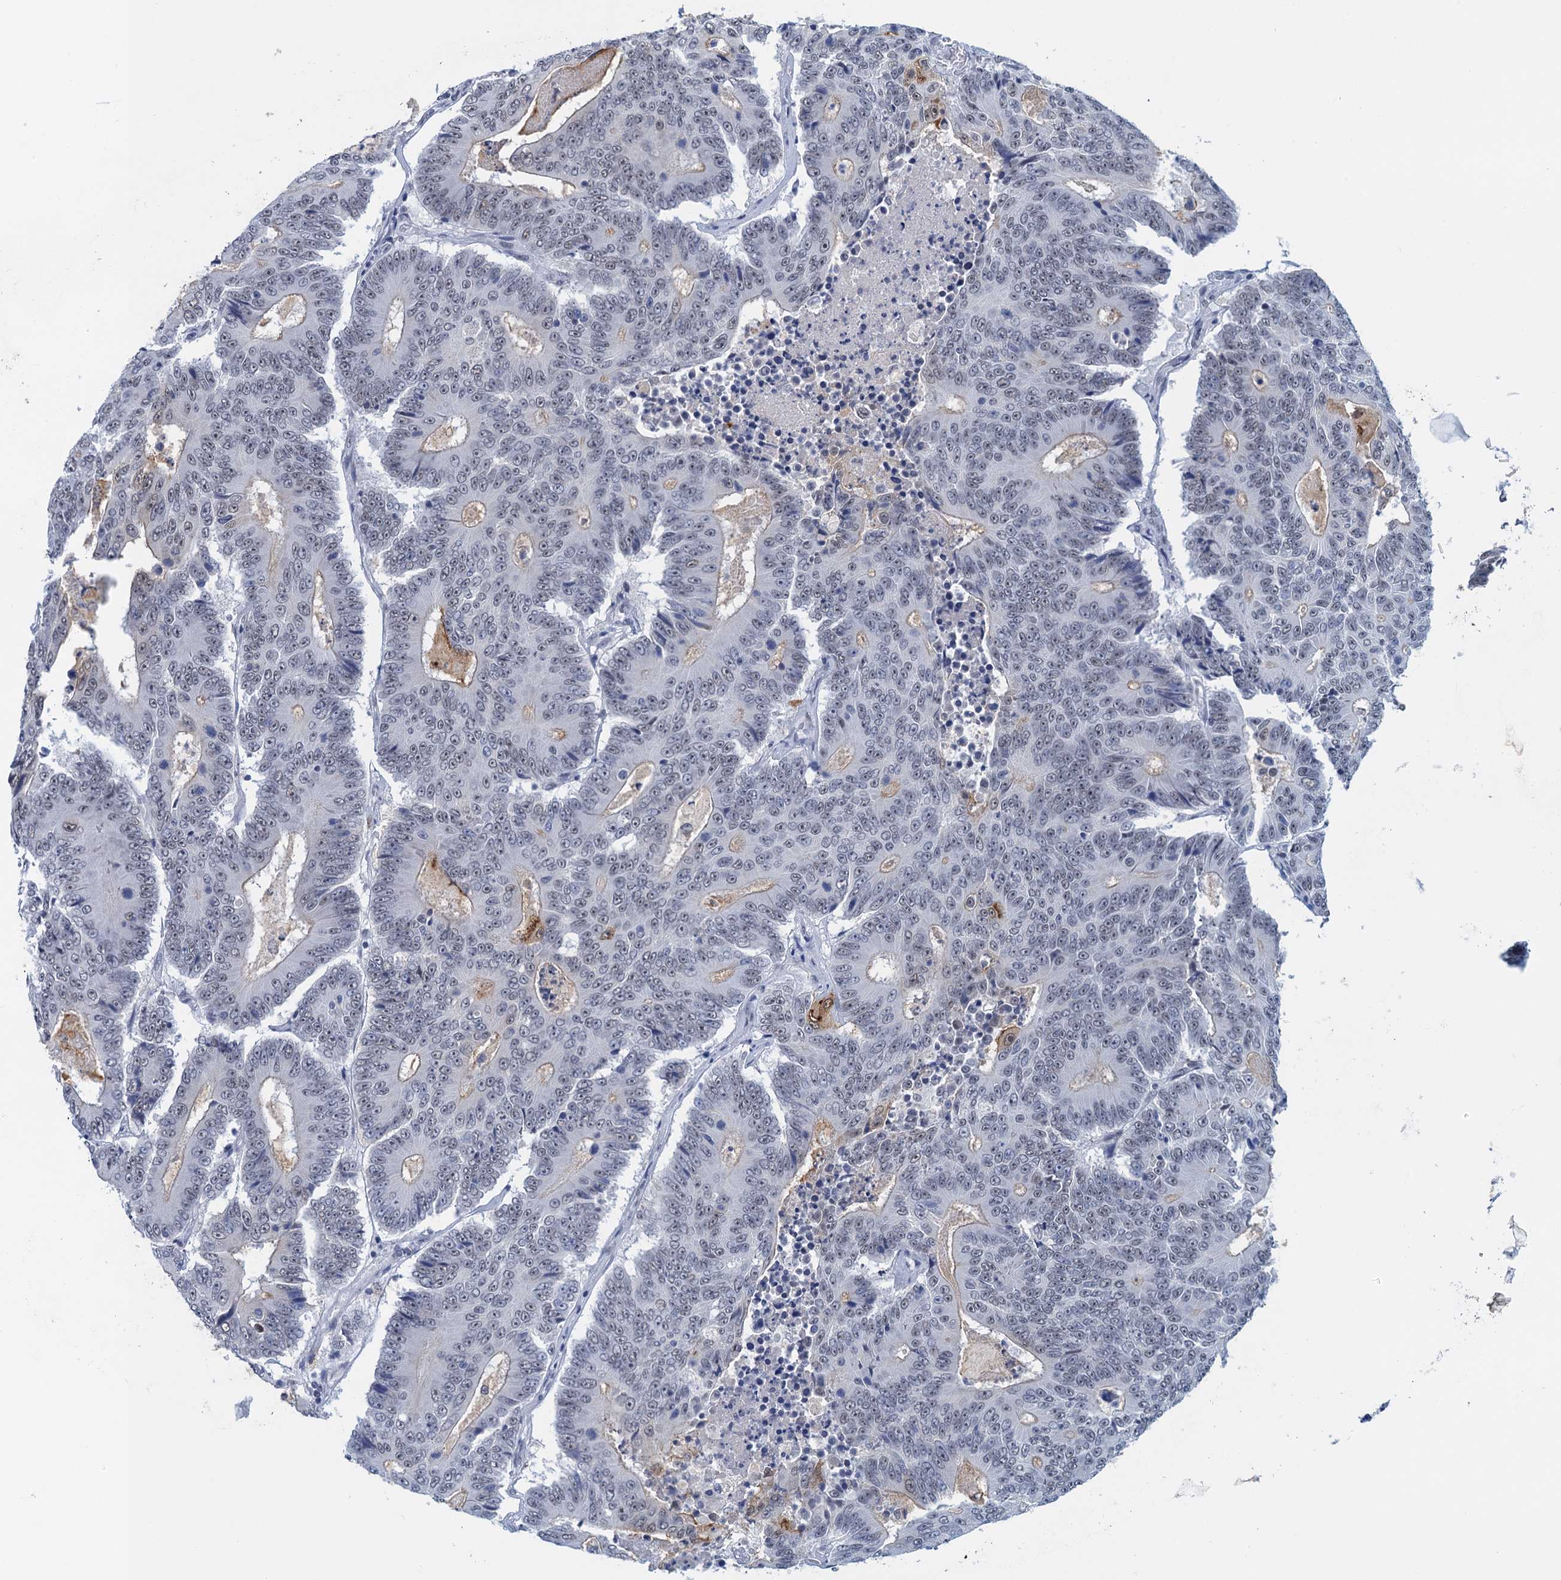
{"staining": {"intensity": "weak", "quantity": "<25%", "location": "cytoplasmic/membranous"}, "tissue": "colorectal cancer", "cell_type": "Tumor cells", "image_type": "cancer", "snomed": [{"axis": "morphology", "description": "Adenocarcinoma, NOS"}, {"axis": "topography", "description": "Colon"}], "caption": "Immunohistochemistry of colorectal cancer (adenocarcinoma) exhibits no expression in tumor cells.", "gene": "EPS8L1", "patient": {"sex": "male", "age": 83}}